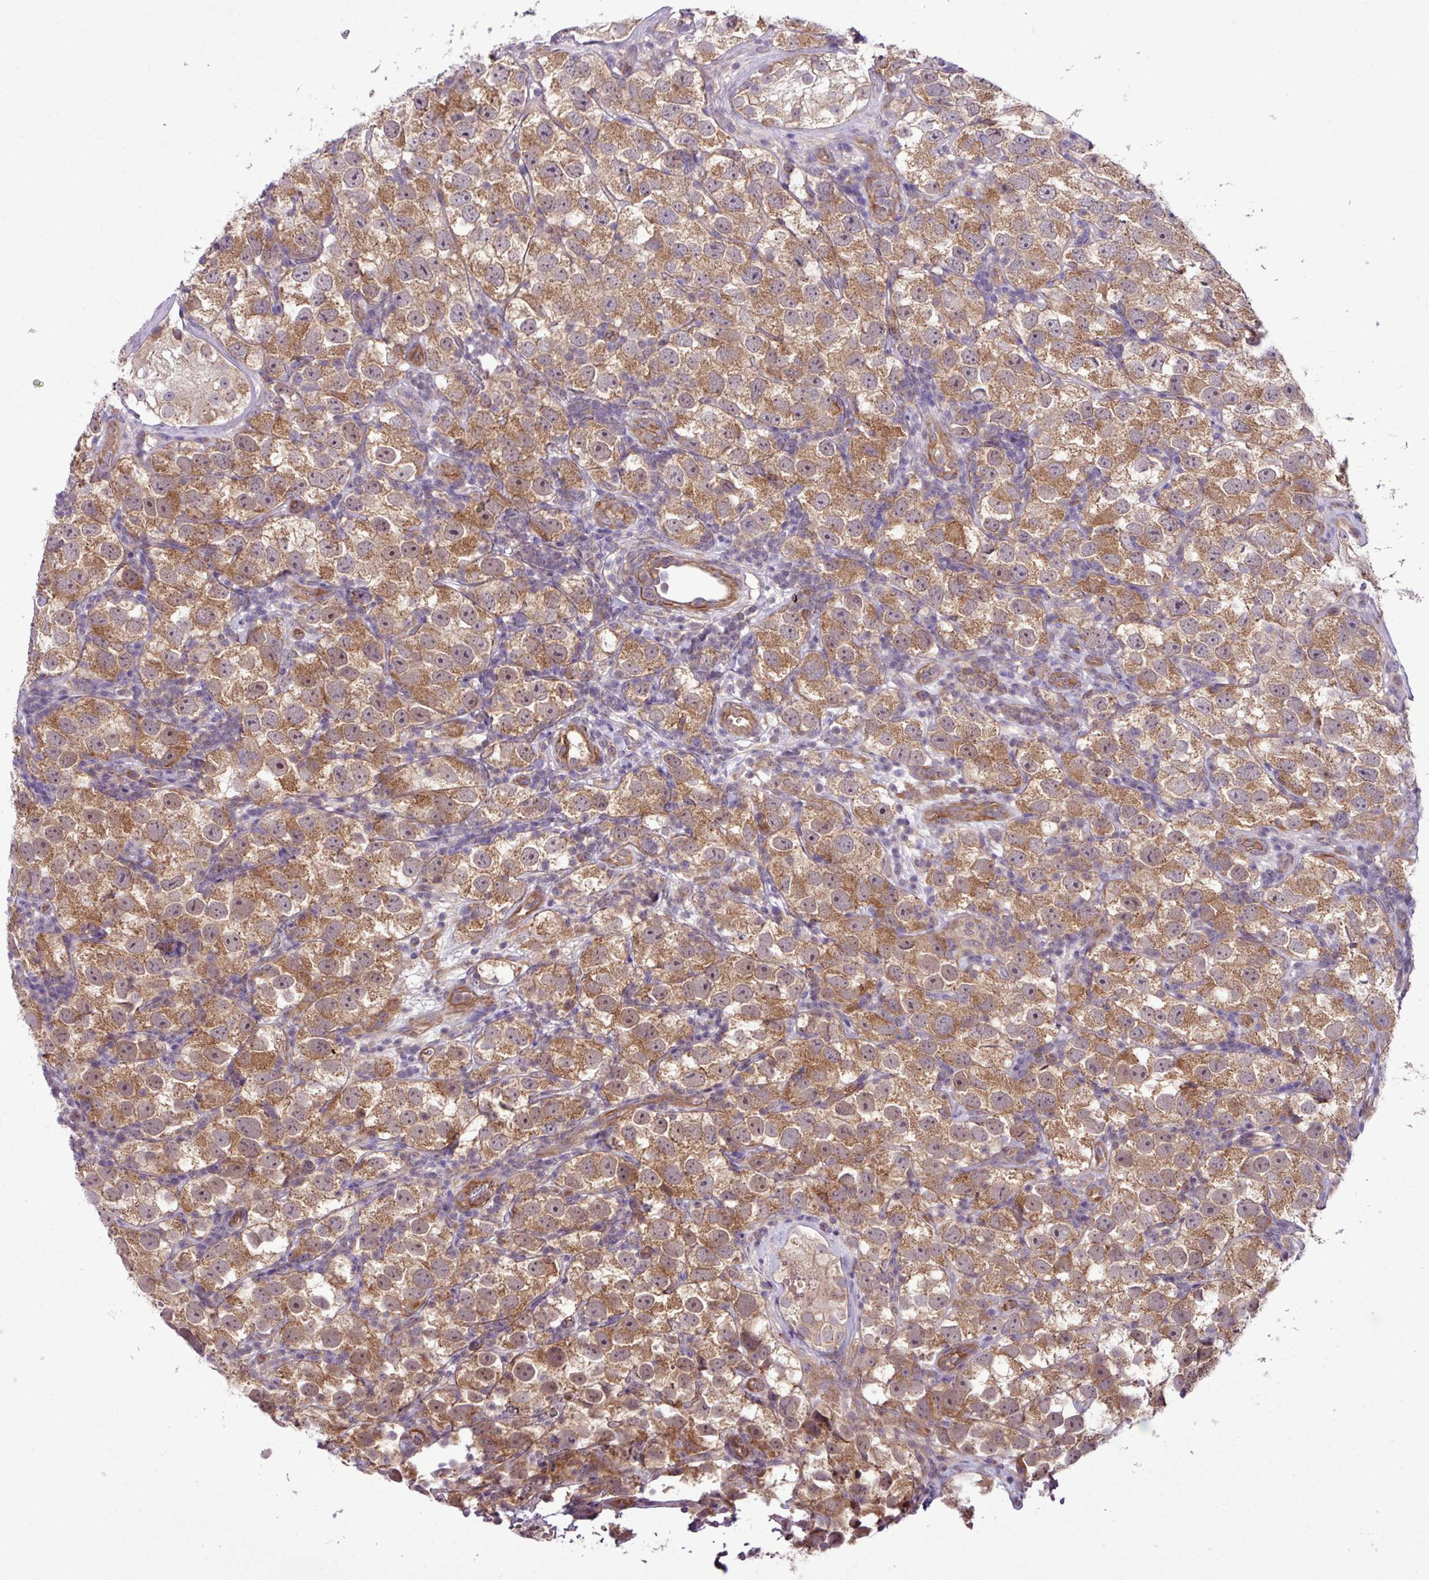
{"staining": {"intensity": "moderate", "quantity": ">75%", "location": "cytoplasmic/membranous,nuclear"}, "tissue": "testis cancer", "cell_type": "Tumor cells", "image_type": "cancer", "snomed": [{"axis": "morphology", "description": "Seminoma, NOS"}, {"axis": "topography", "description": "Testis"}], "caption": "A brown stain shows moderate cytoplasmic/membranous and nuclear expression of a protein in testis seminoma tumor cells.", "gene": "XIAP", "patient": {"sex": "male", "age": 26}}